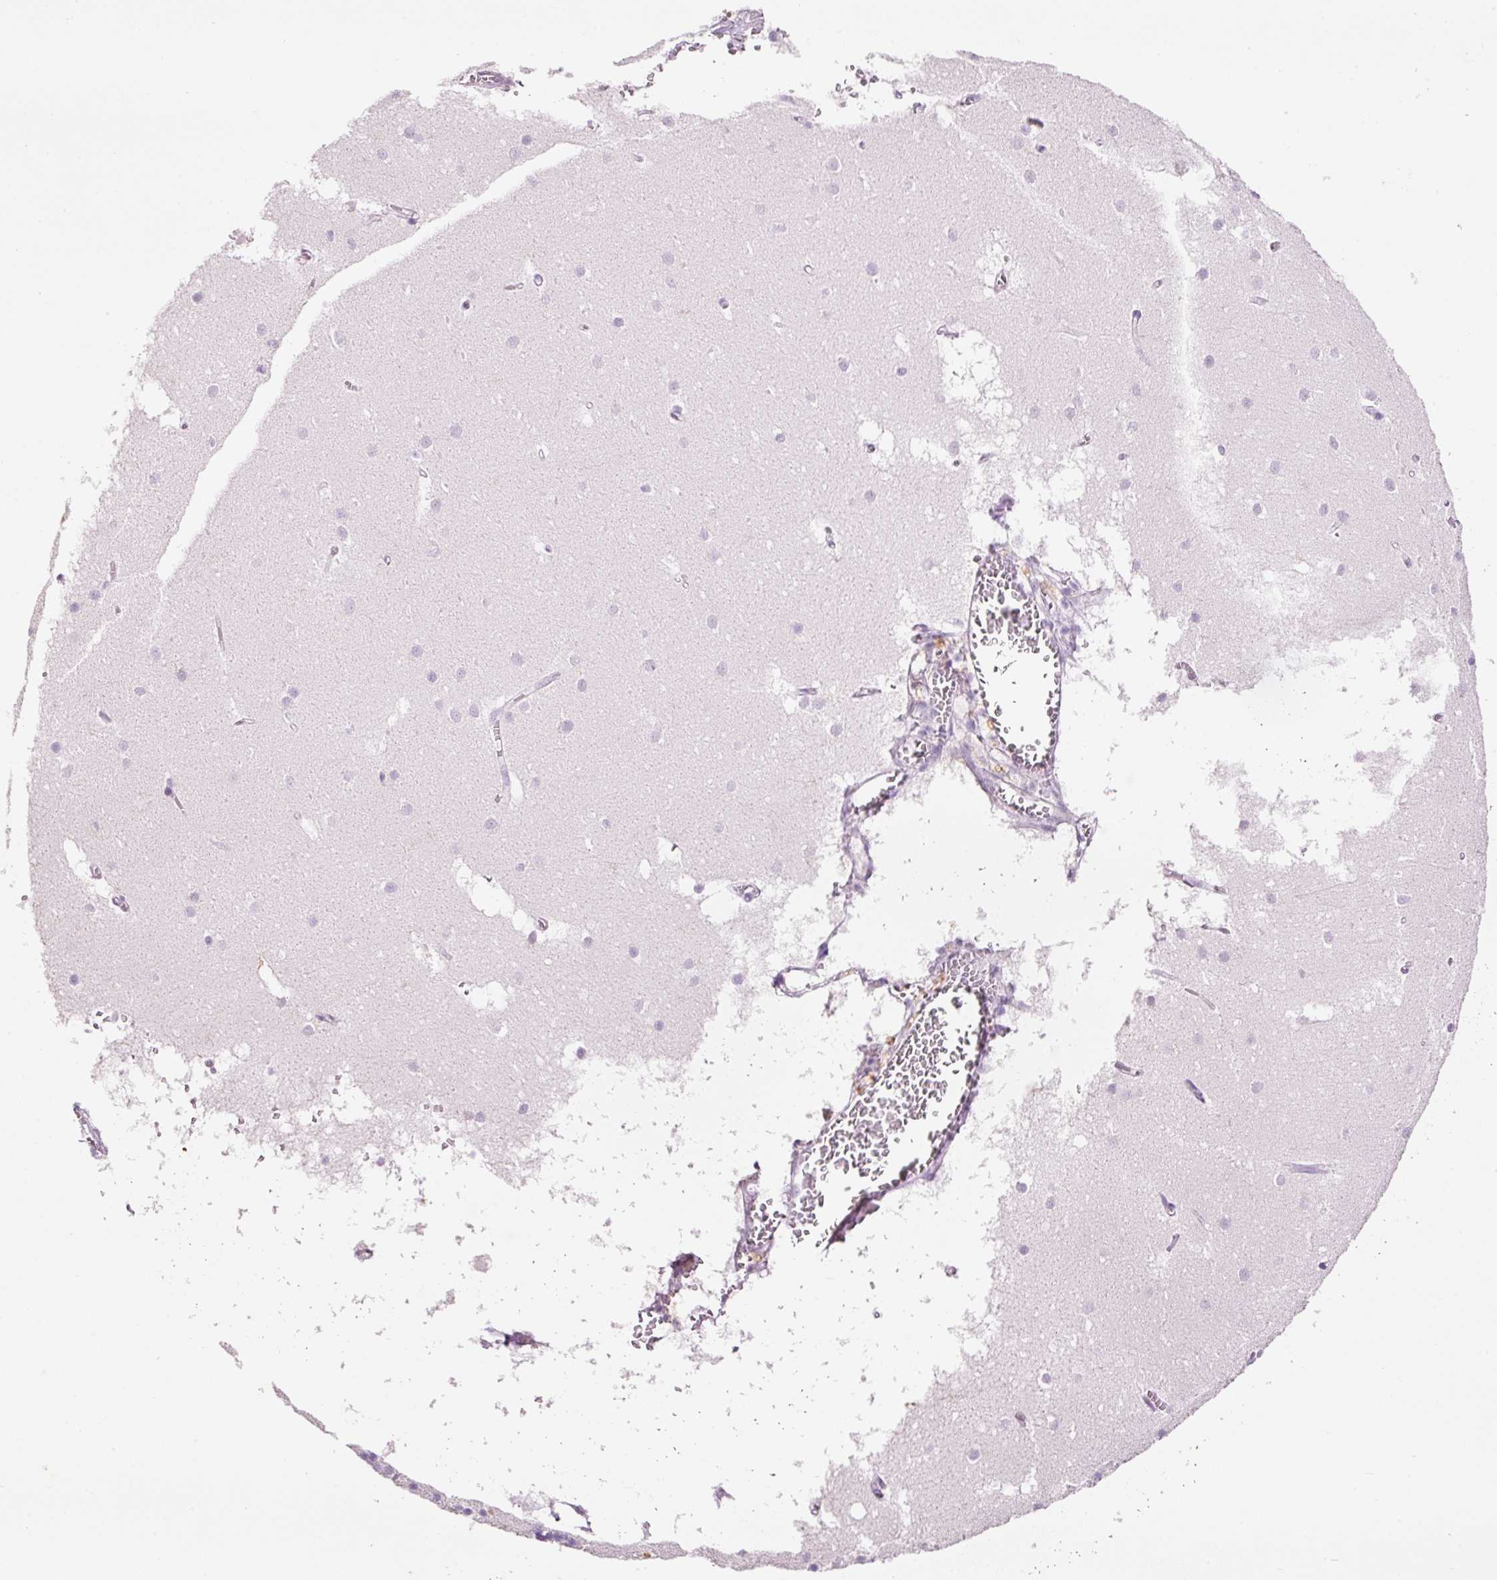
{"staining": {"intensity": "negative", "quantity": "none", "location": "none"}, "tissue": "cerebellum", "cell_type": "Cells in granular layer", "image_type": "normal", "snomed": [{"axis": "morphology", "description": "Normal tissue, NOS"}, {"axis": "topography", "description": "Cerebellum"}], "caption": "There is no significant positivity in cells in granular layer of cerebellum.", "gene": "MFAP4", "patient": {"sex": "male", "age": 54}}